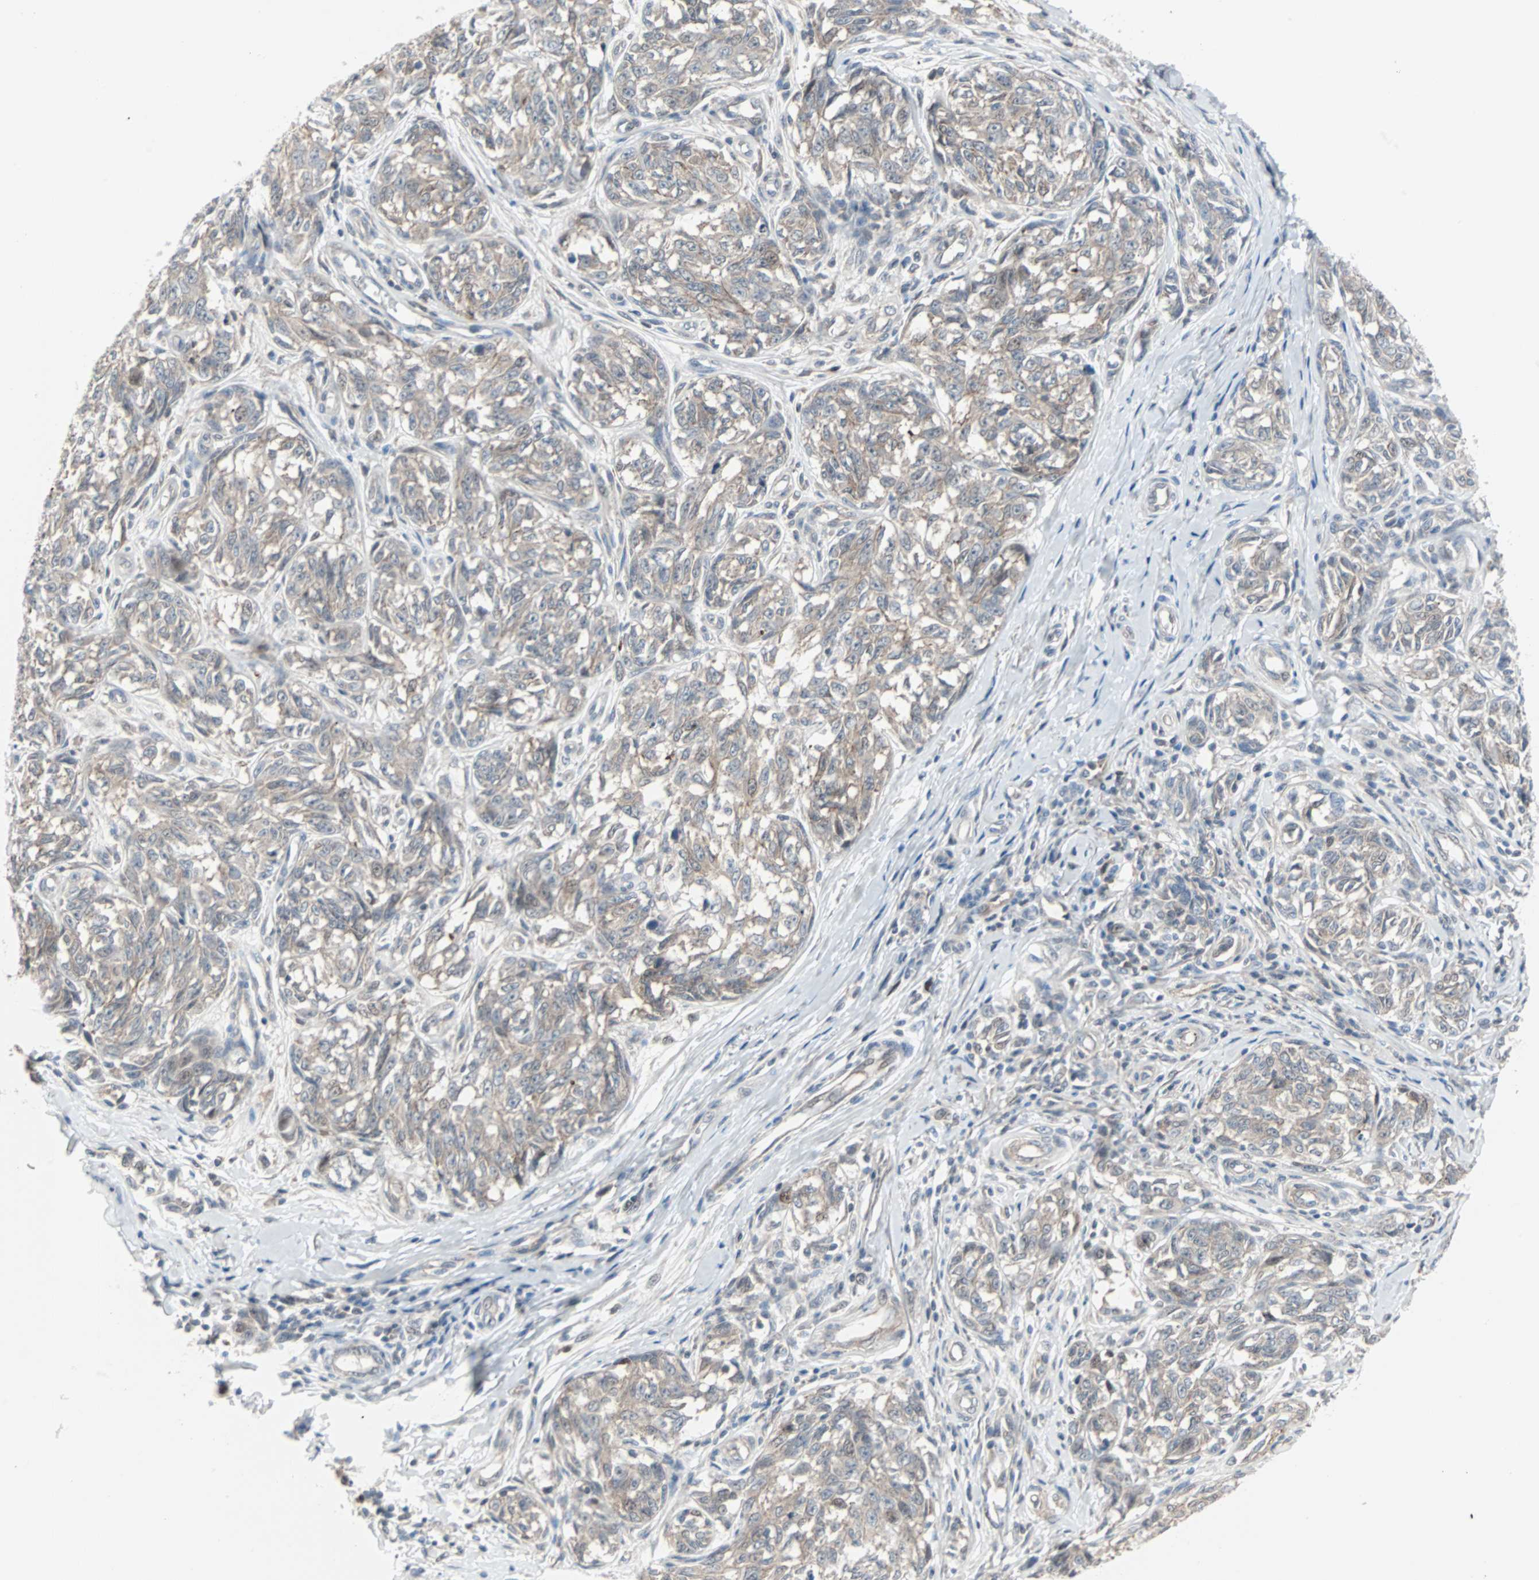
{"staining": {"intensity": "weak", "quantity": "<25%", "location": "cytoplasmic/membranous"}, "tissue": "melanoma", "cell_type": "Tumor cells", "image_type": "cancer", "snomed": [{"axis": "morphology", "description": "Malignant melanoma, NOS"}, {"axis": "topography", "description": "Skin"}], "caption": "Tumor cells are negative for protein expression in human malignant melanoma.", "gene": "CASP3", "patient": {"sex": "female", "age": 64}}